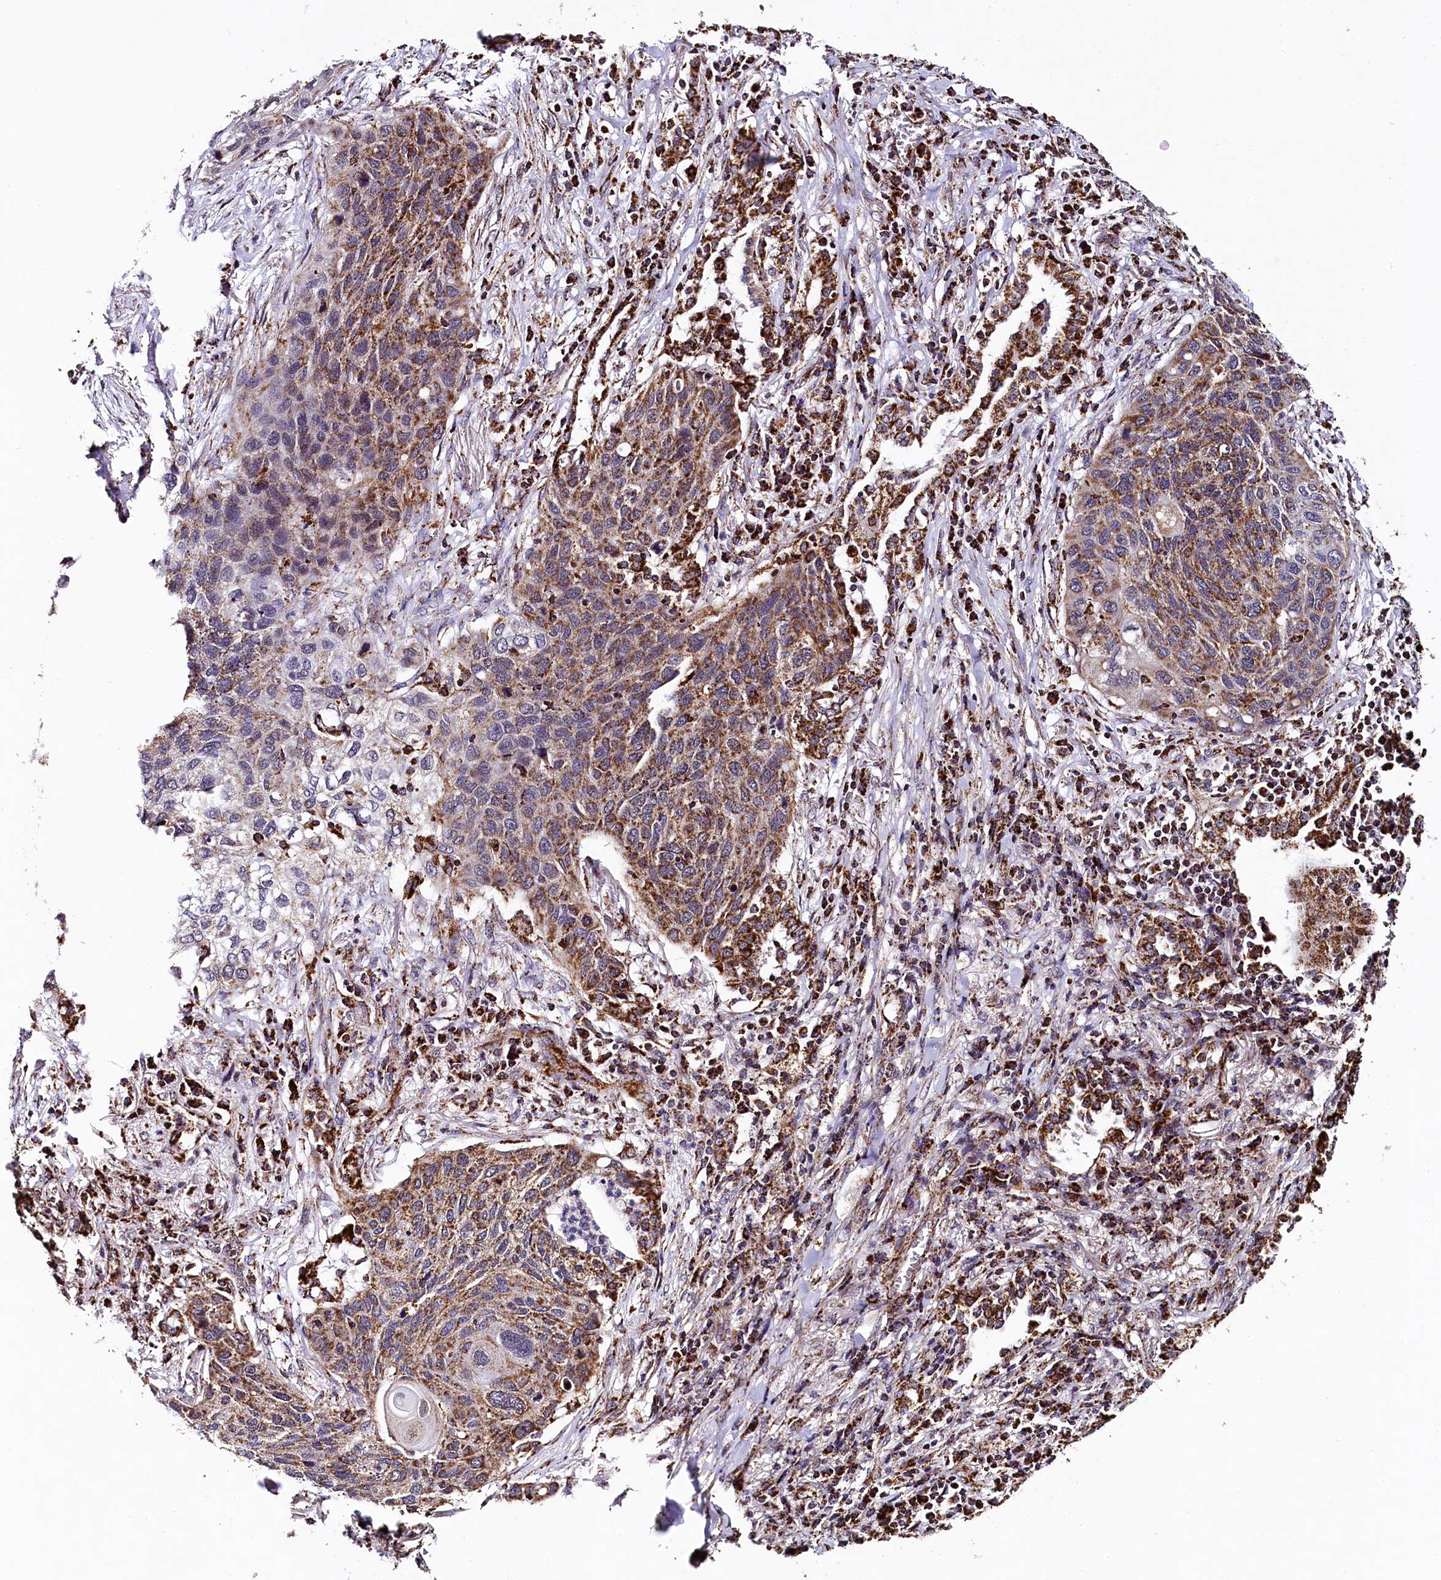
{"staining": {"intensity": "moderate", "quantity": "25%-75%", "location": "cytoplasmic/membranous"}, "tissue": "lung cancer", "cell_type": "Tumor cells", "image_type": "cancer", "snomed": [{"axis": "morphology", "description": "Squamous cell carcinoma, NOS"}, {"axis": "topography", "description": "Lung"}], "caption": "Moderate cytoplasmic/membranous expression for a protein is seen in approximately 25%-75% of tumor cells of lung squamous cell carcinoma using immunohistochemistry (IHC).", "gene": "KLC2", "patient": {"sex": "female", "age": 63}}